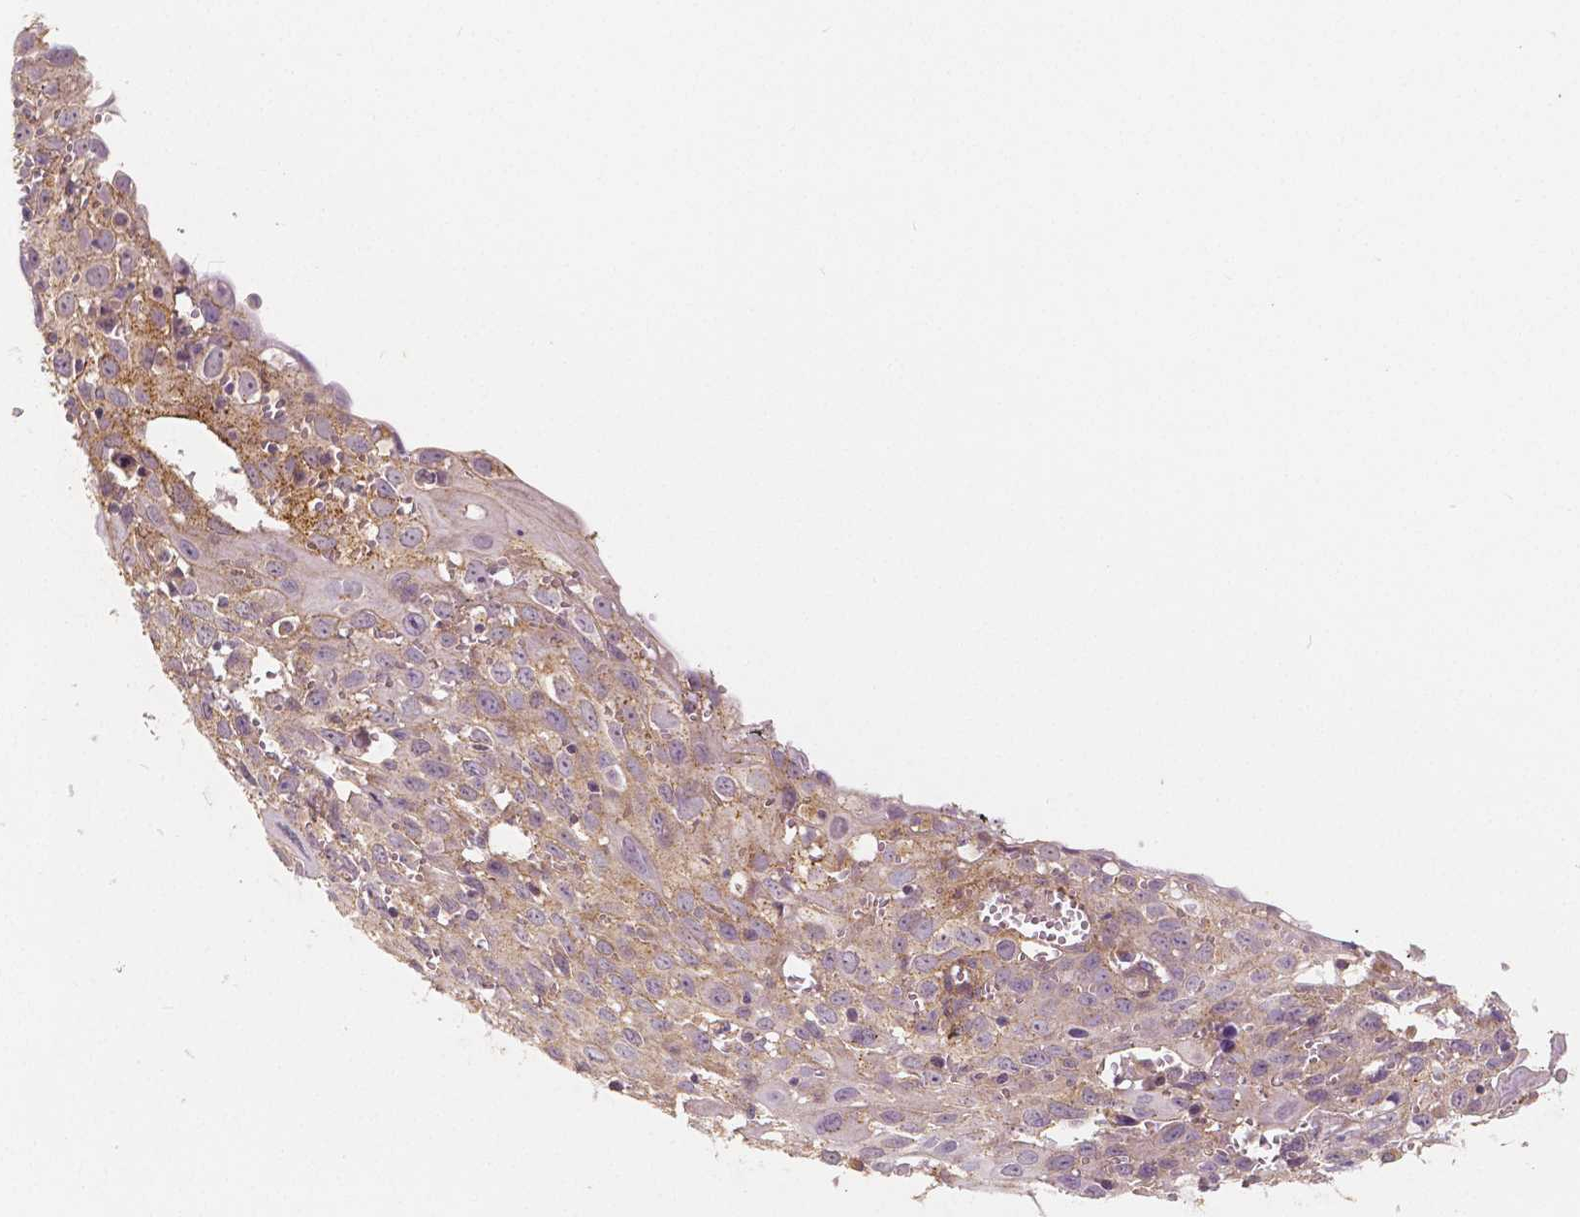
{"staining": {"intensity": "weak", "quantity": "<25%", "location": "cytoplasmic/membranous"}, "tissue": "cervical cancer", "cell_type": "Tumor cells", "image_type": "cancer", "snomed": [{"axis": "morphology", "description": "Squamous cell carcinoma, NOS"}, {"axis": "topography", "description": "Cervix"}], "caption": "DAB (3,3'-diaminobenzidine) immunohistochemical staining of squamous cell carcinoma (cervical) shows no significant positivity in tumor cells.", "gene": "SNX12", "patient": {"sex": "female", "age": 38}}